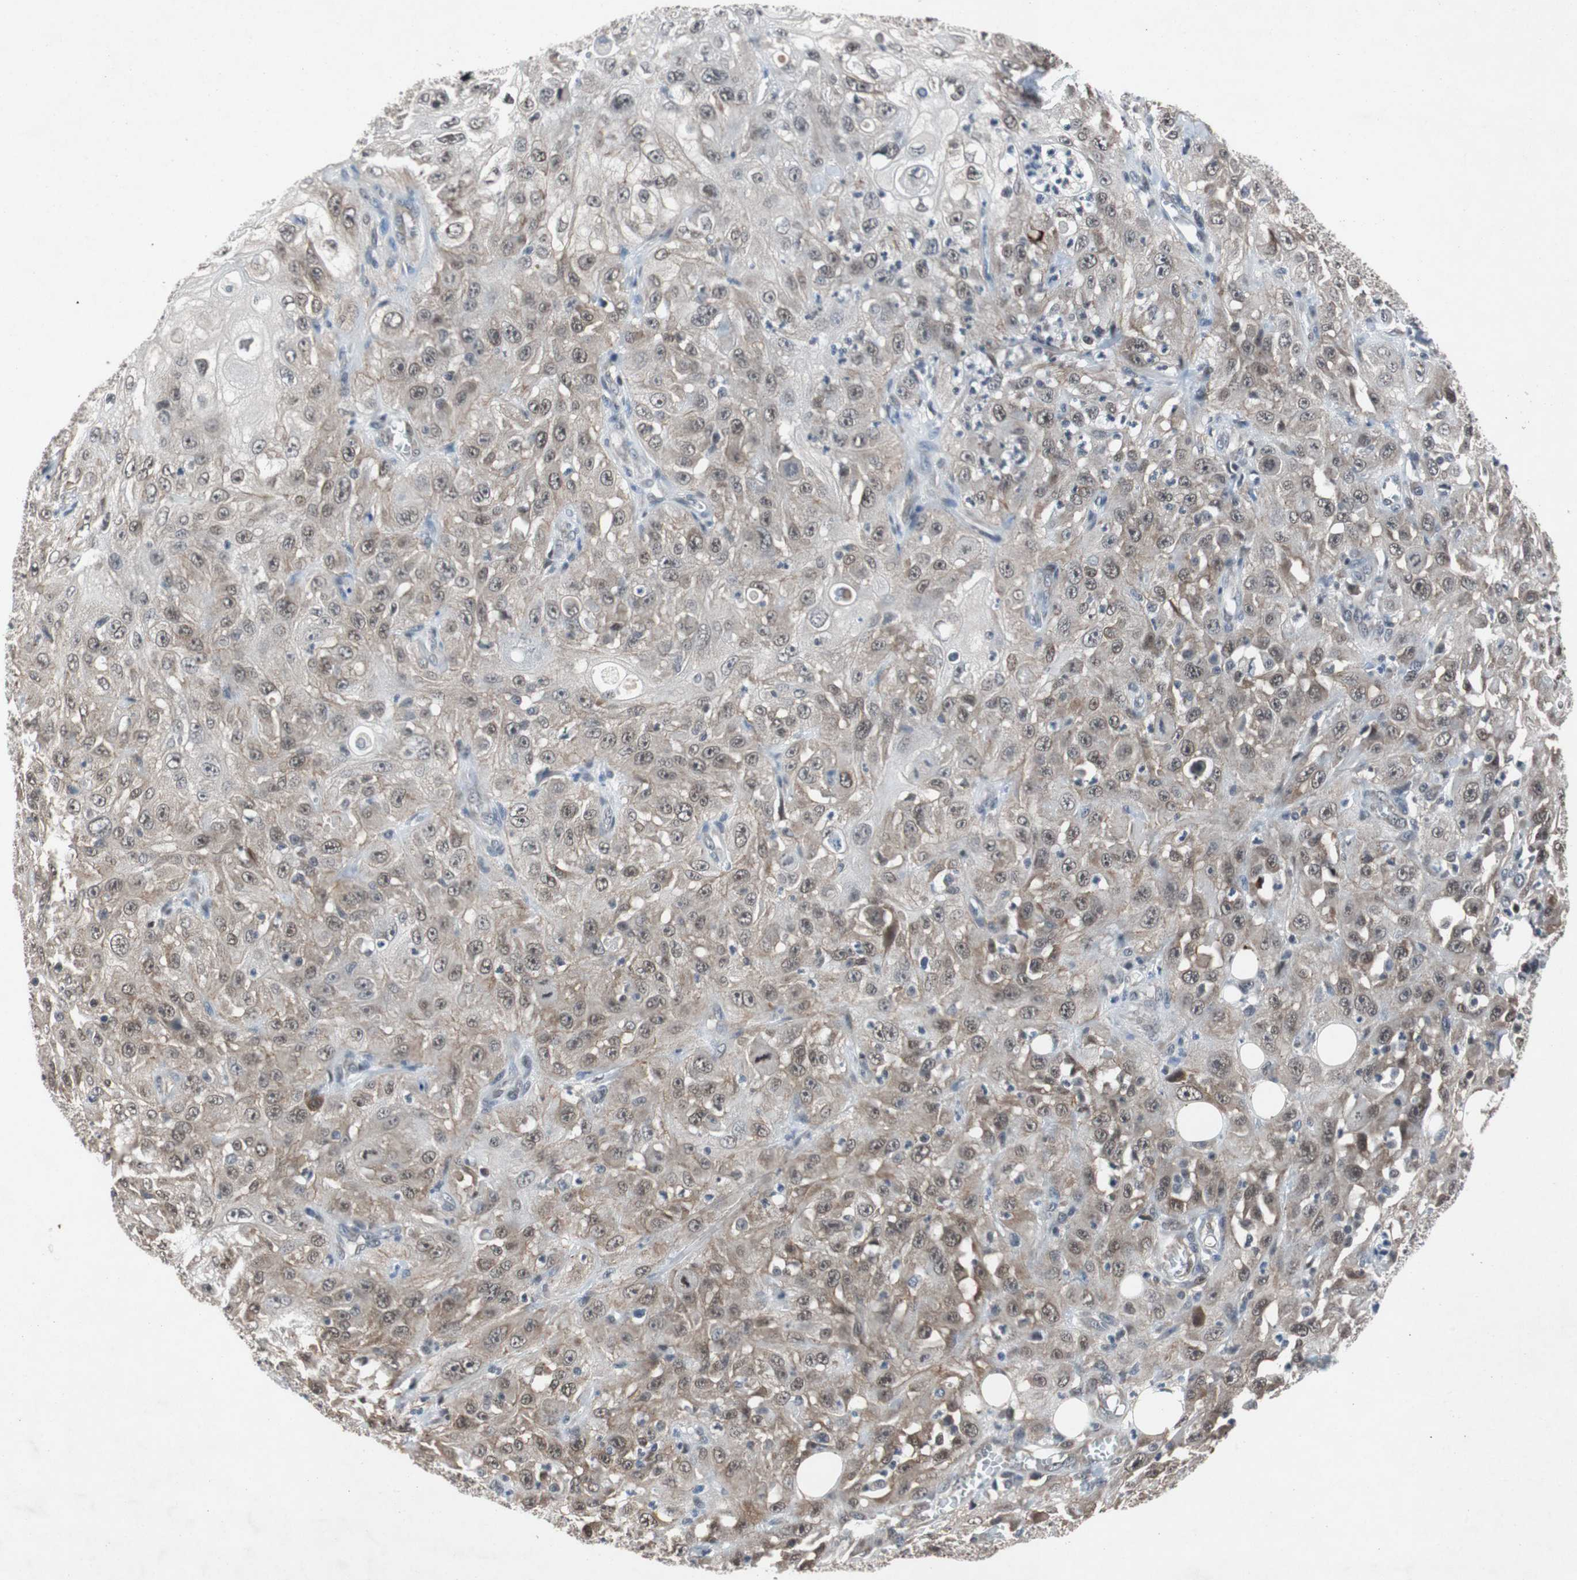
{"staining": {"intensity": "moderate", "quantity": "25%-75%", "location": "cytoplasmic/membranous"}, "tissue": "skin cancer", "cell_type": "Tumor cells", "image_type": "cancer", "snomed": [{"axis": "morphology", "description": "Squamous cell carcinoma, NOS"}, {"axis": "morphology", "description": "Squamous cell carcinoma, metastatic, NOS"}, {"axis": "topography", "description": "Skin"}, {"axis": "topography", "description": "Lymph node"}], "caption": "Skin squamous cell carcinoma stained with a brown dye demonstrates moderate cytoplasmic/membranous positive staining in approximately 25%-75% of tumor cells.", "gene": "TP63", "patient": {"sex": "male", "age": 75}}